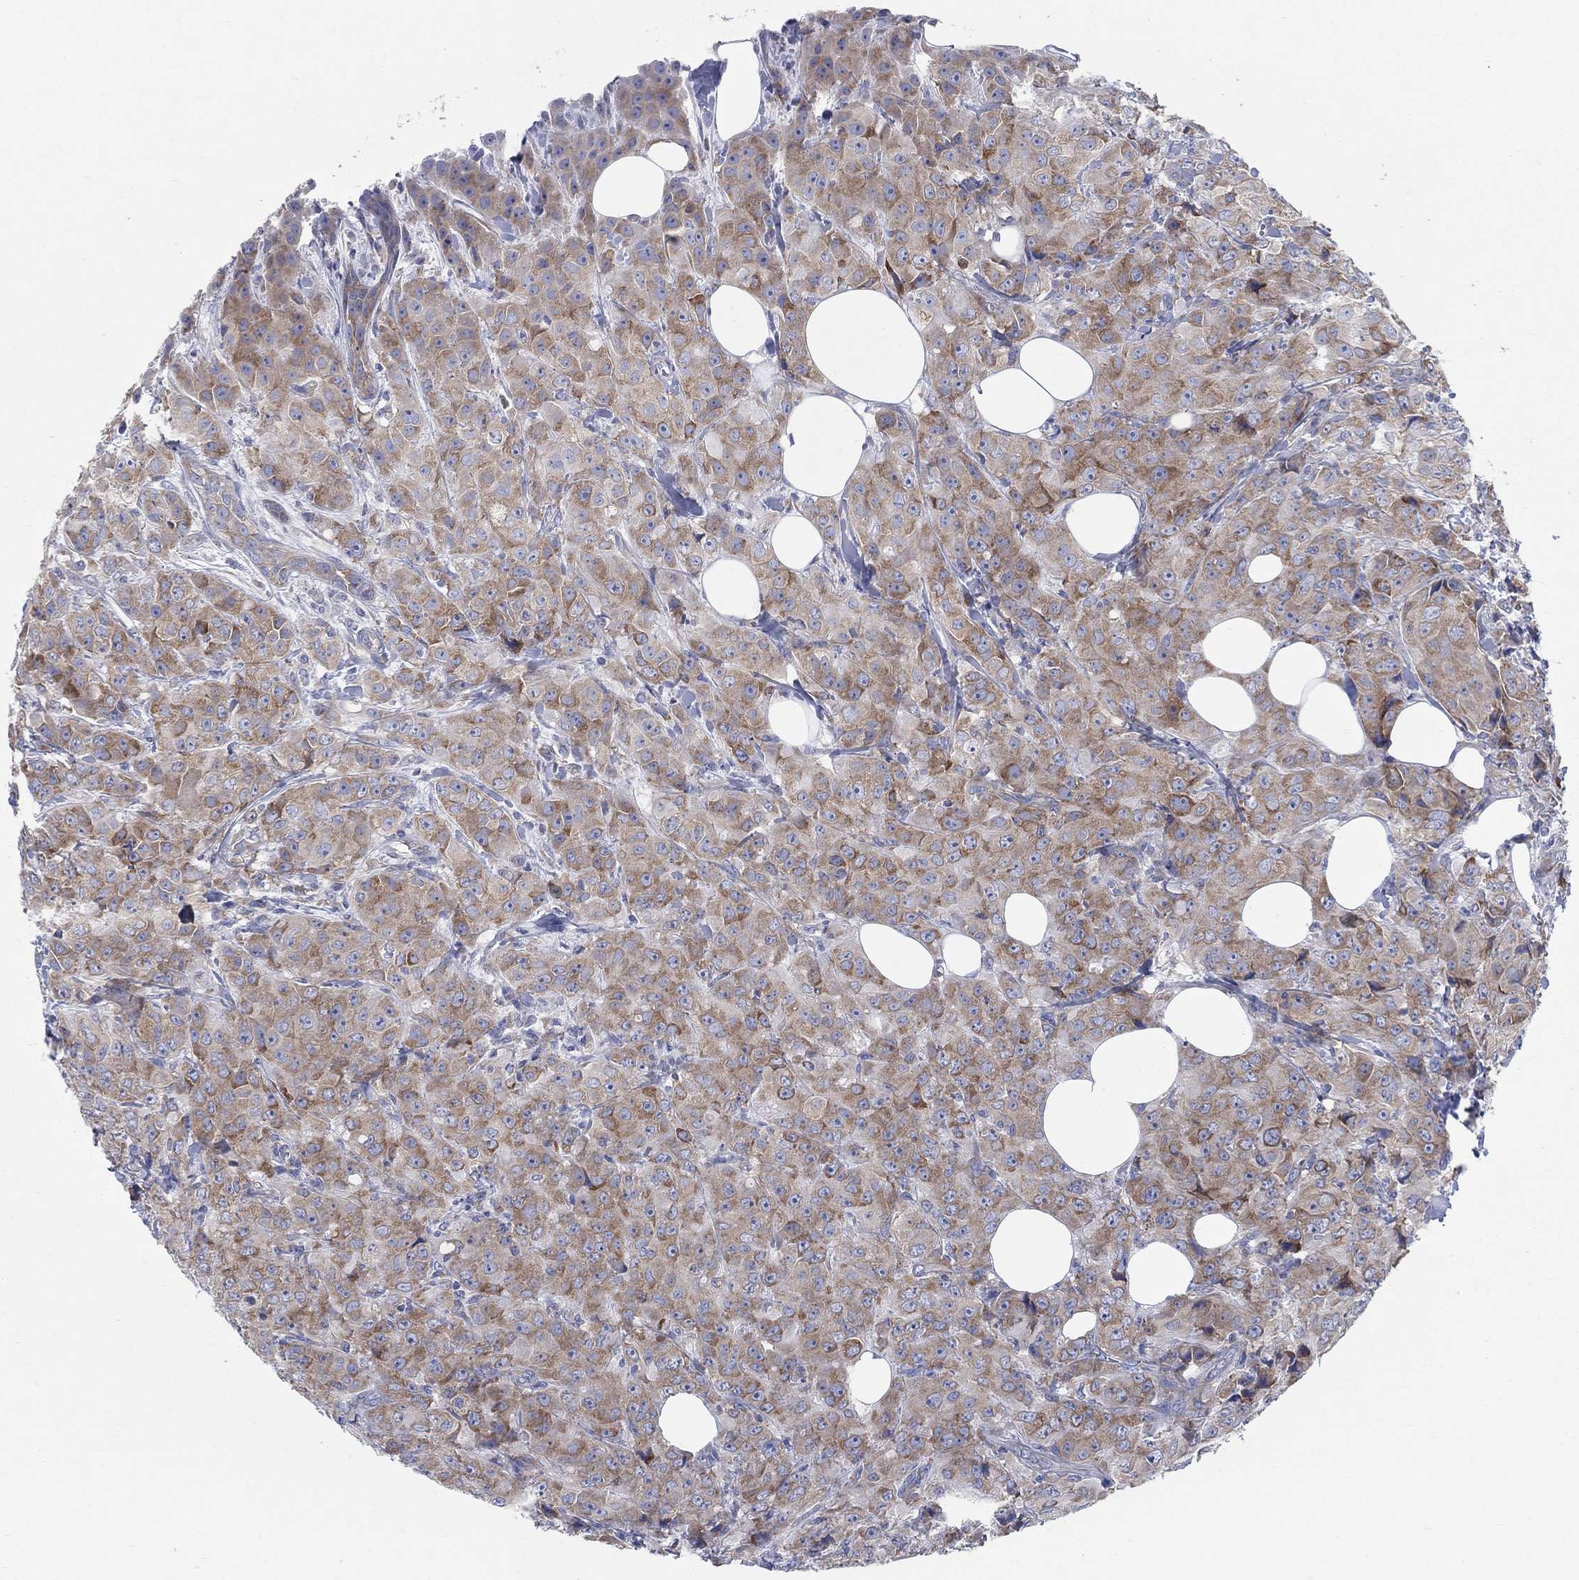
{"staining": {"intensity": "strong", "quantity": "<25%", "location": "cytoplasmic/membranous"}, "tissue": "breast cancer", "cell_type": "Tumor cells", "image_type": "cancer", "snomed": [{"axis": "morphology", "description": "Duct carcinoma"}, {"axis": "topography", "description": "Breast"}], "caption": "DAB (3,3'-diaminobenzidine) immunohistochemical staining of breast cancer exhibits strong cytoplasmic/membranous protein expression in approximately <25% of tumor cells.", "gene": "TMEM59", "patient": {"sex": "female", "age": 43}}